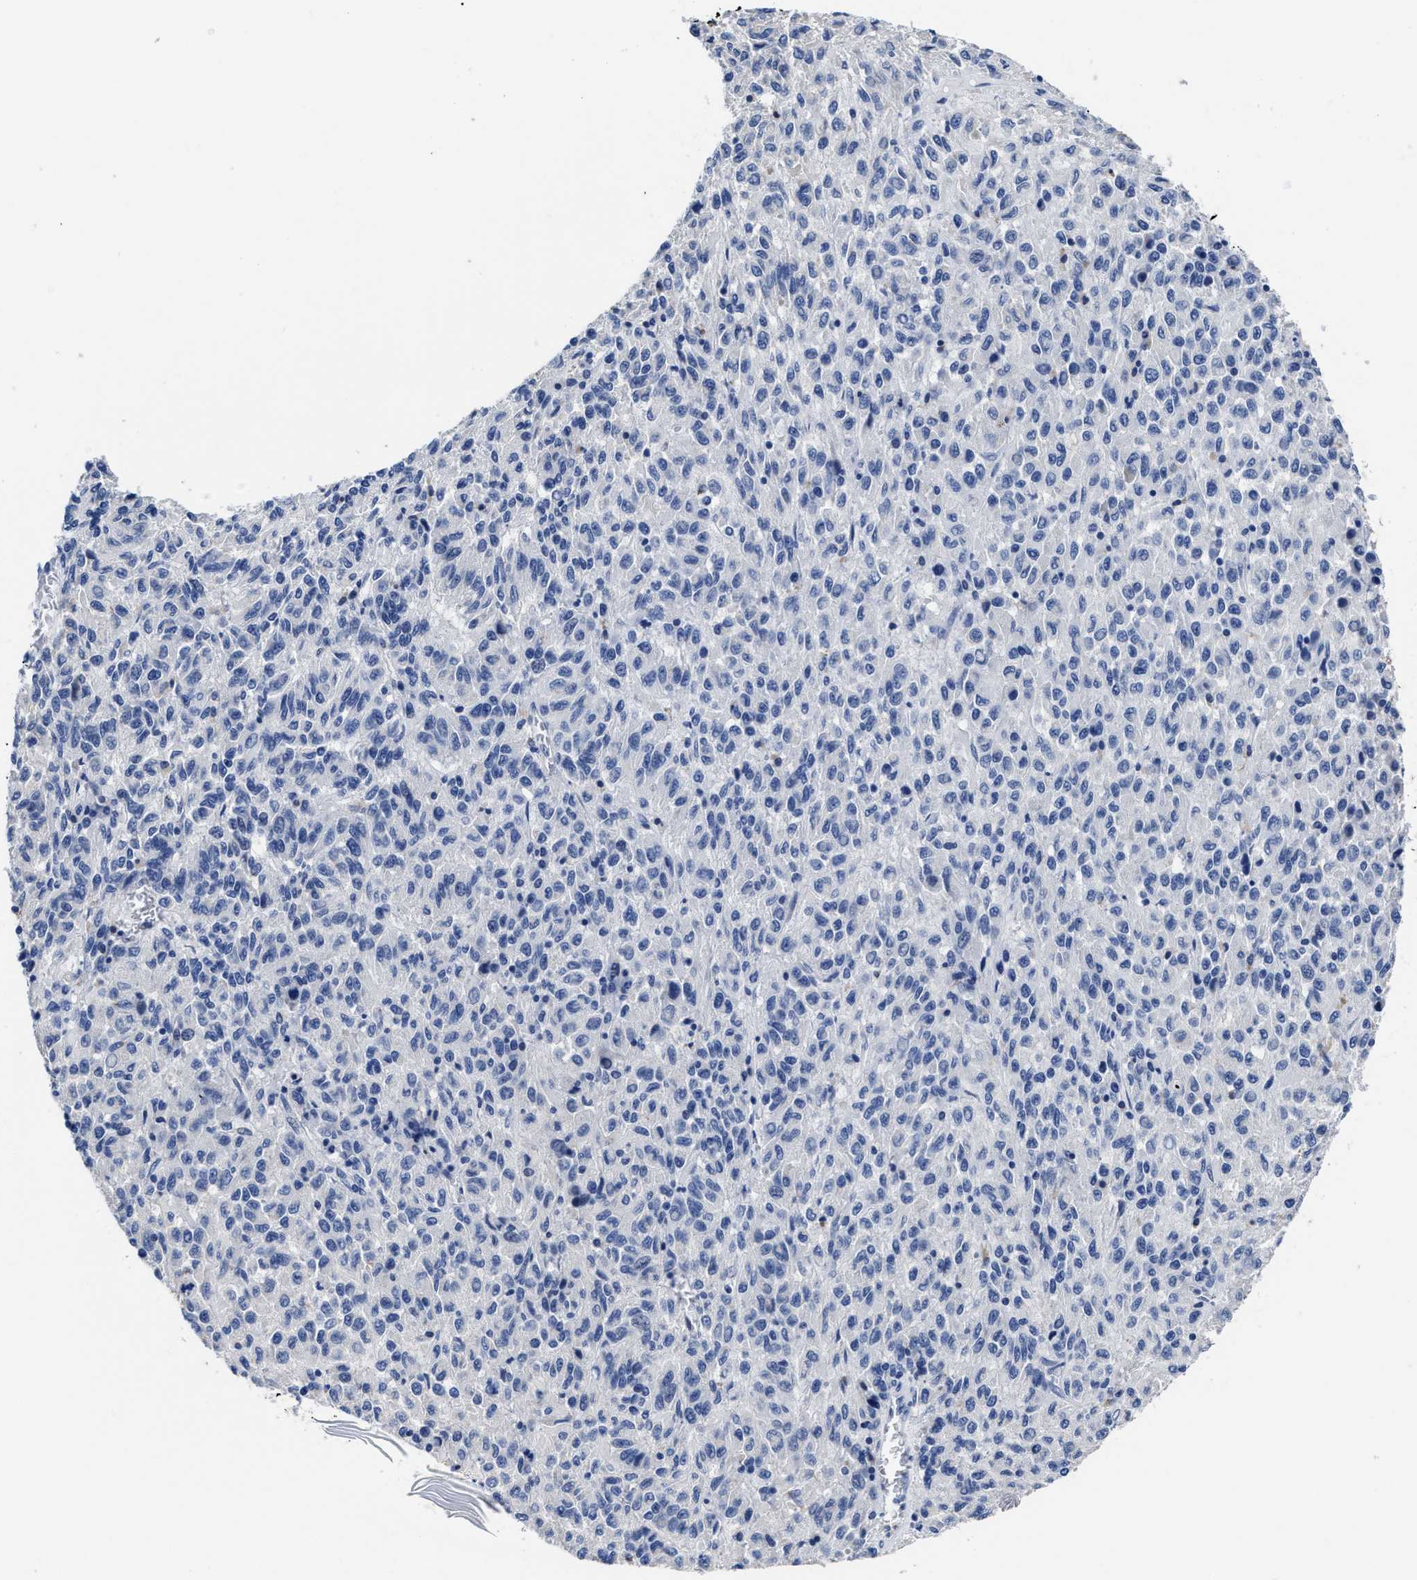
{"staining": {"intensity": "negative", "quantity": "none", "location": "none"}, "tissue": "melanoma", "cell_type": "Tumor cells", "image_type": "cancer", "snomed": [{"axis": "morphology", "description": "Malignant melanoma, Metastatic site"}, {"axis": "topography", "description": "Lung"}], "caption": "Tumor cells show no significant expression in malignant melanoma (metastatic site).", "gene": "HOOK1", "patient": {"sex": "male", "age": 64}}